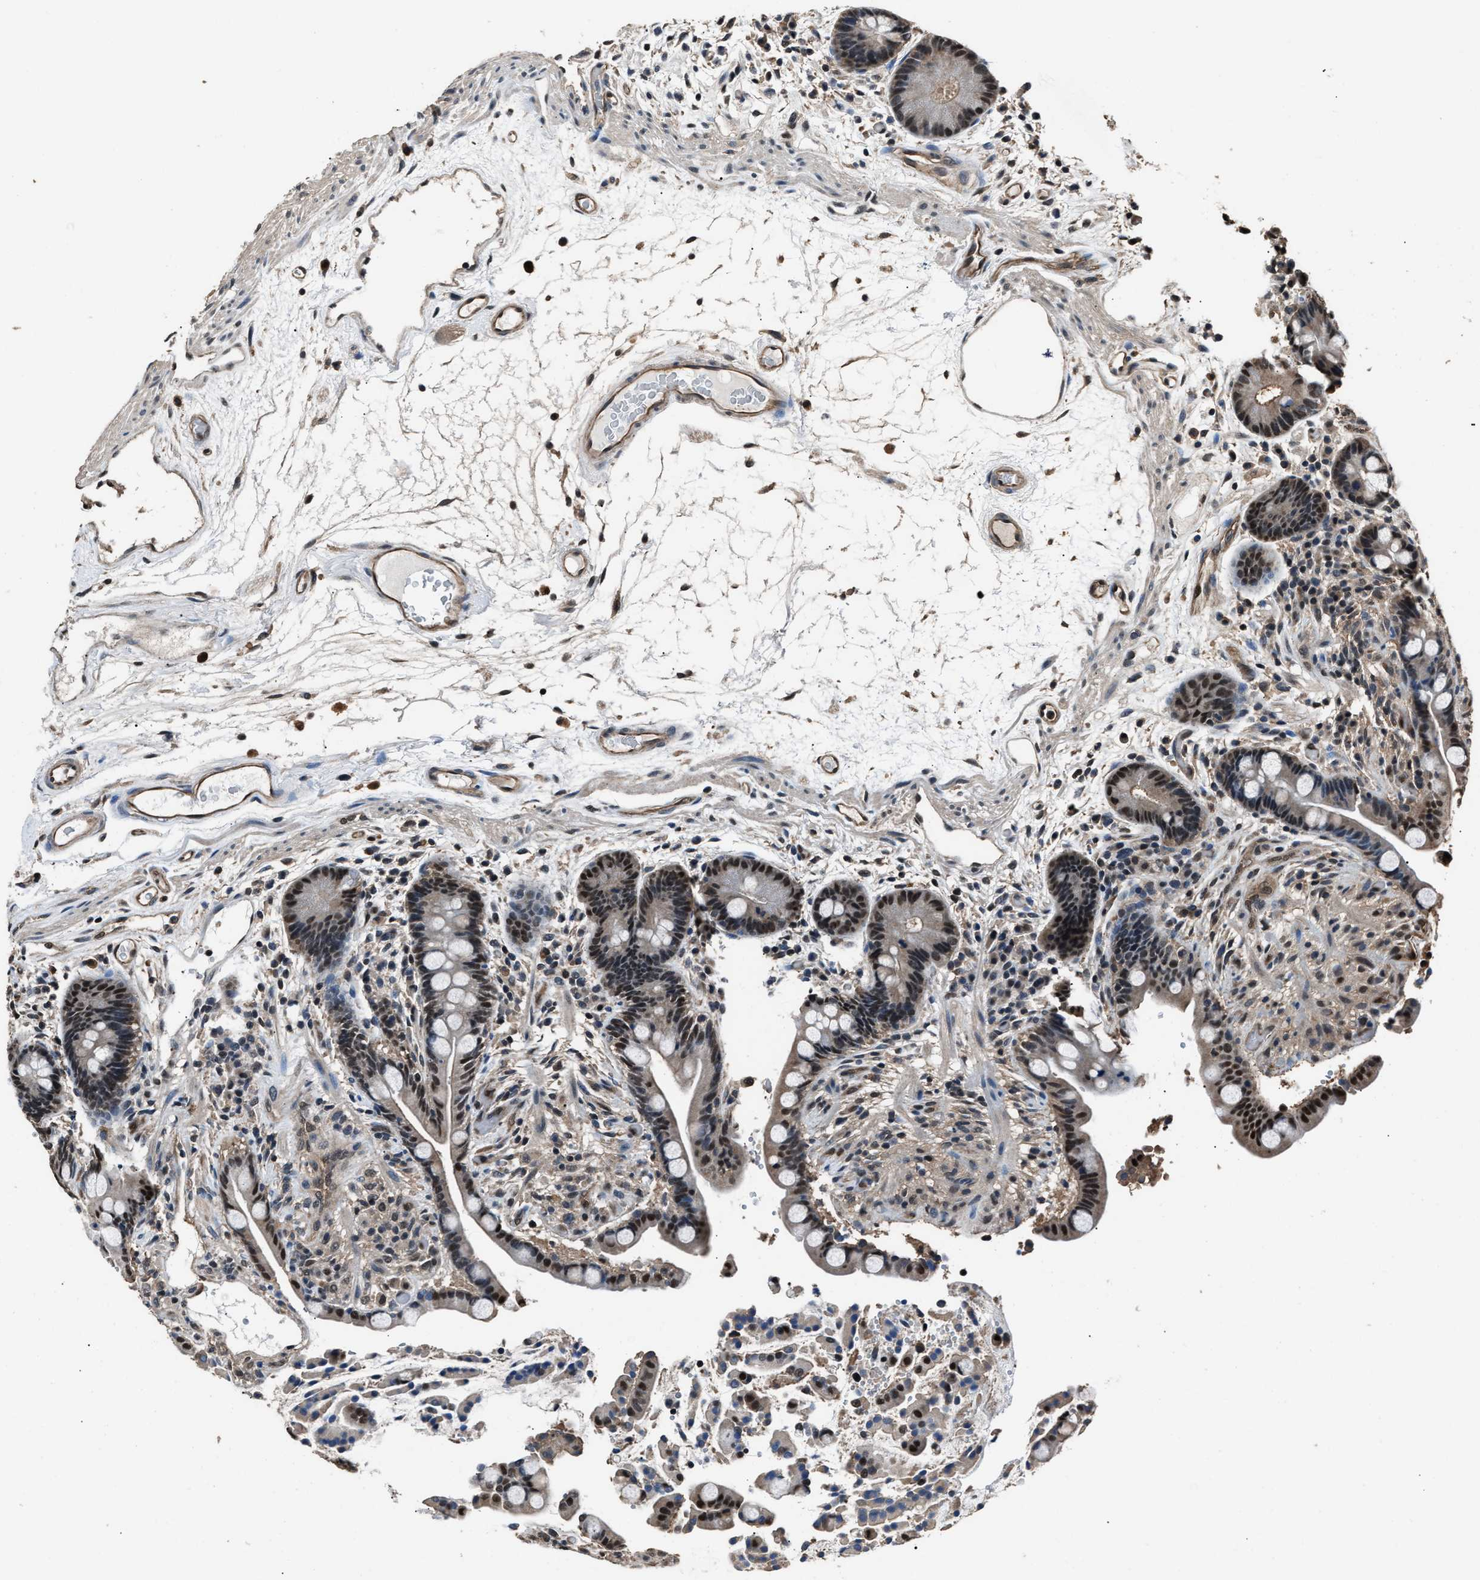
{"staining": {"intensity": "moderate", "quantity": ">75%", "location": "cytoplasmic/membranous"}, "tissue": "colon", "cell_type": "Endothelial cells", "image_type": "normal", "snomed": [{"axis": "morphology", "description": "Normal tissue, NOS"}, {"axis": "topography", "description": "Colon"}], "caption": "Immunohistochemical staining of unremarkable colon exhibits >75% levels of moderate cytoplasmic/membranous protein staining in about >75% of endothelial cells.", "gene": "DFFA", "patient": {"sex": "male", "age": 73}}